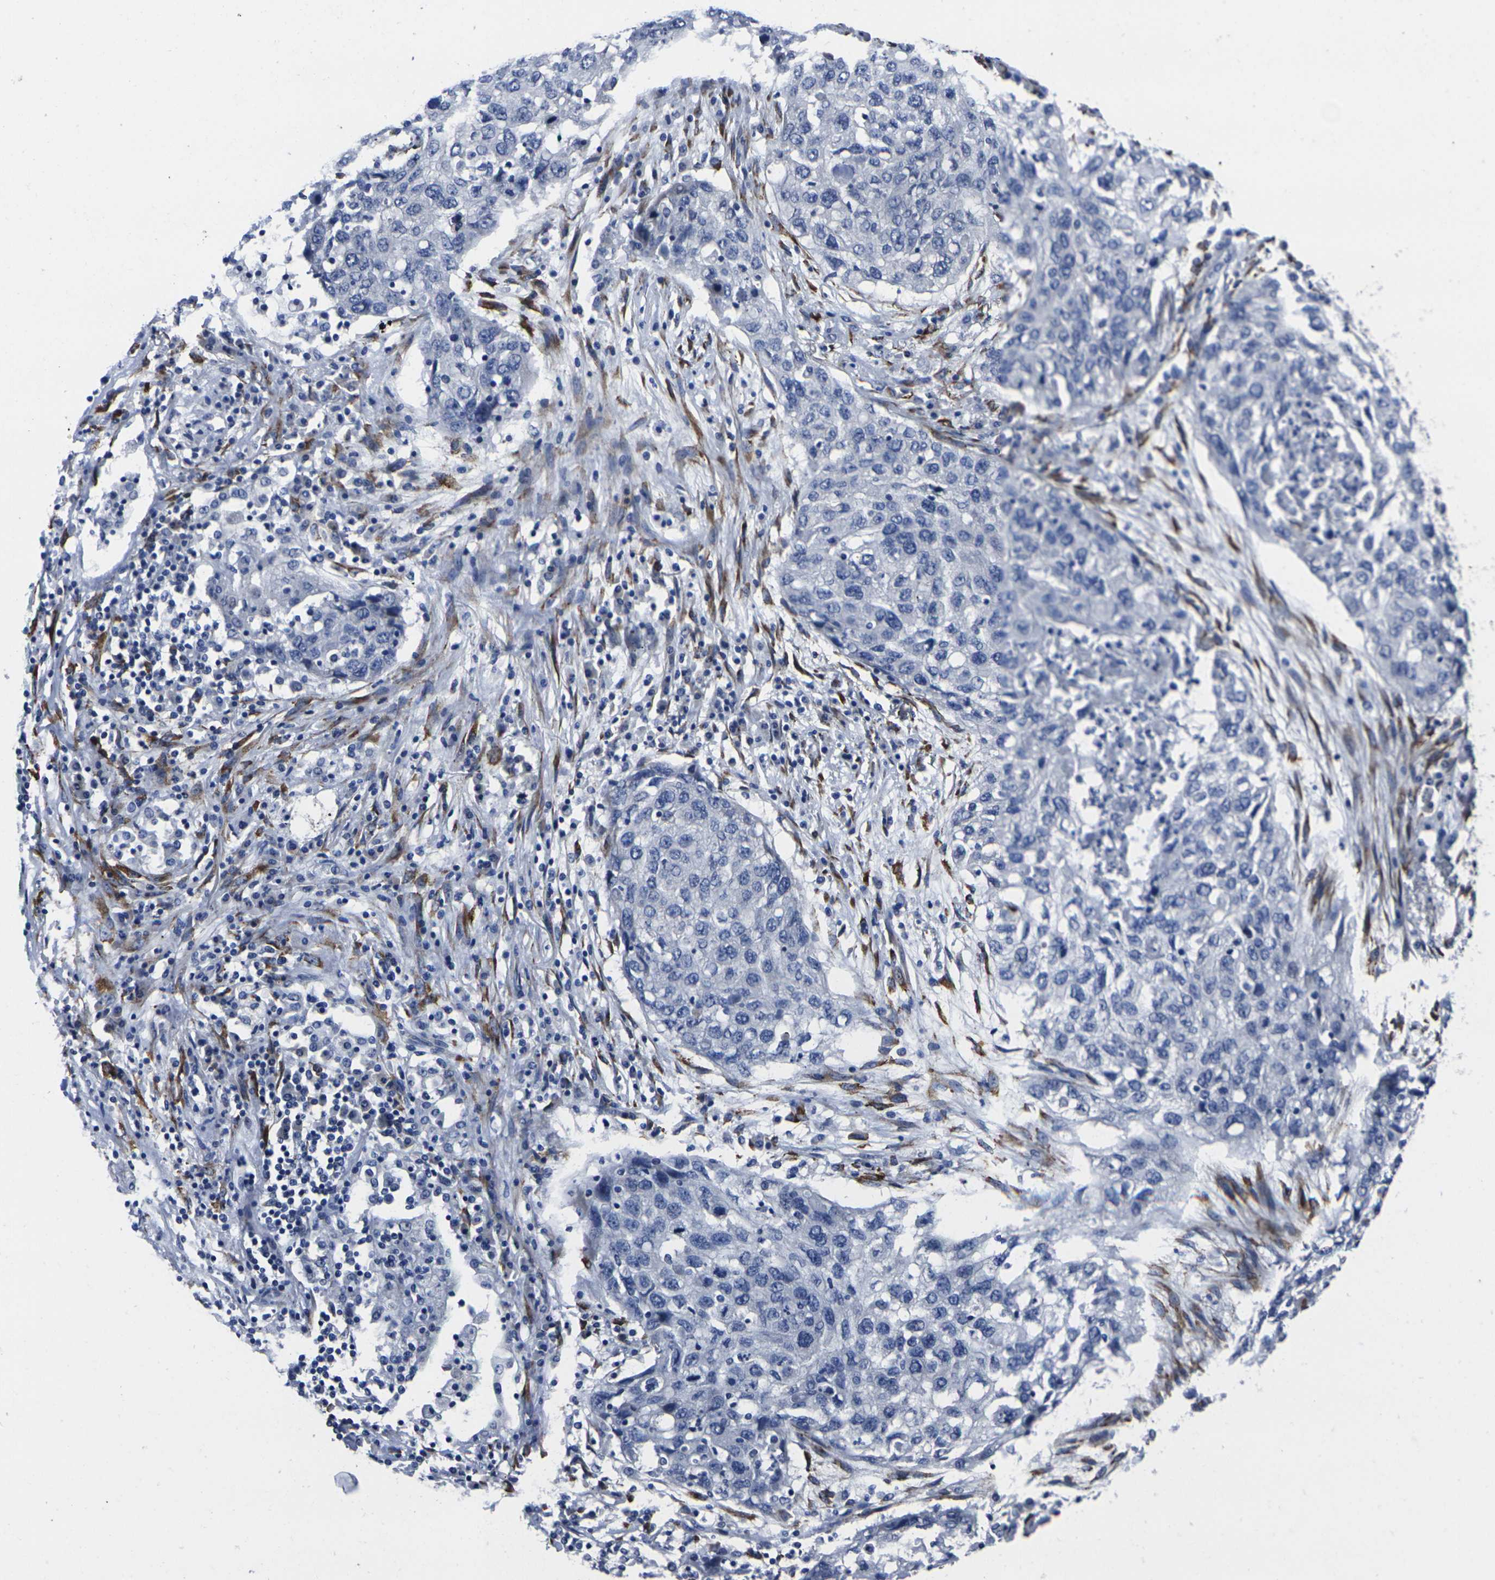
{"staining": {"intensity": "negative", "quantity": "none", "location": "none"}, "tissue": "lung cancer", "cell_type": "Tumor cells", "image_type": "cancer", "snomed": [{"axis": "morphology", "description": "Squamous cell carcinoma, NOS"}, {"axis": "topography", "description": "Lung"}], "caption": "High magnification brightfield microscopy of lung cancer stained with DAB (brown) and counterstained with hematoxylin (blue): tumor cells show no significant positivity. (DAB (3,3'-diaminobenzidine) IHC with hematoxylin counter stain).", "gene": "CYP2C8", "patient": {"sex": "female", "age": 63}}